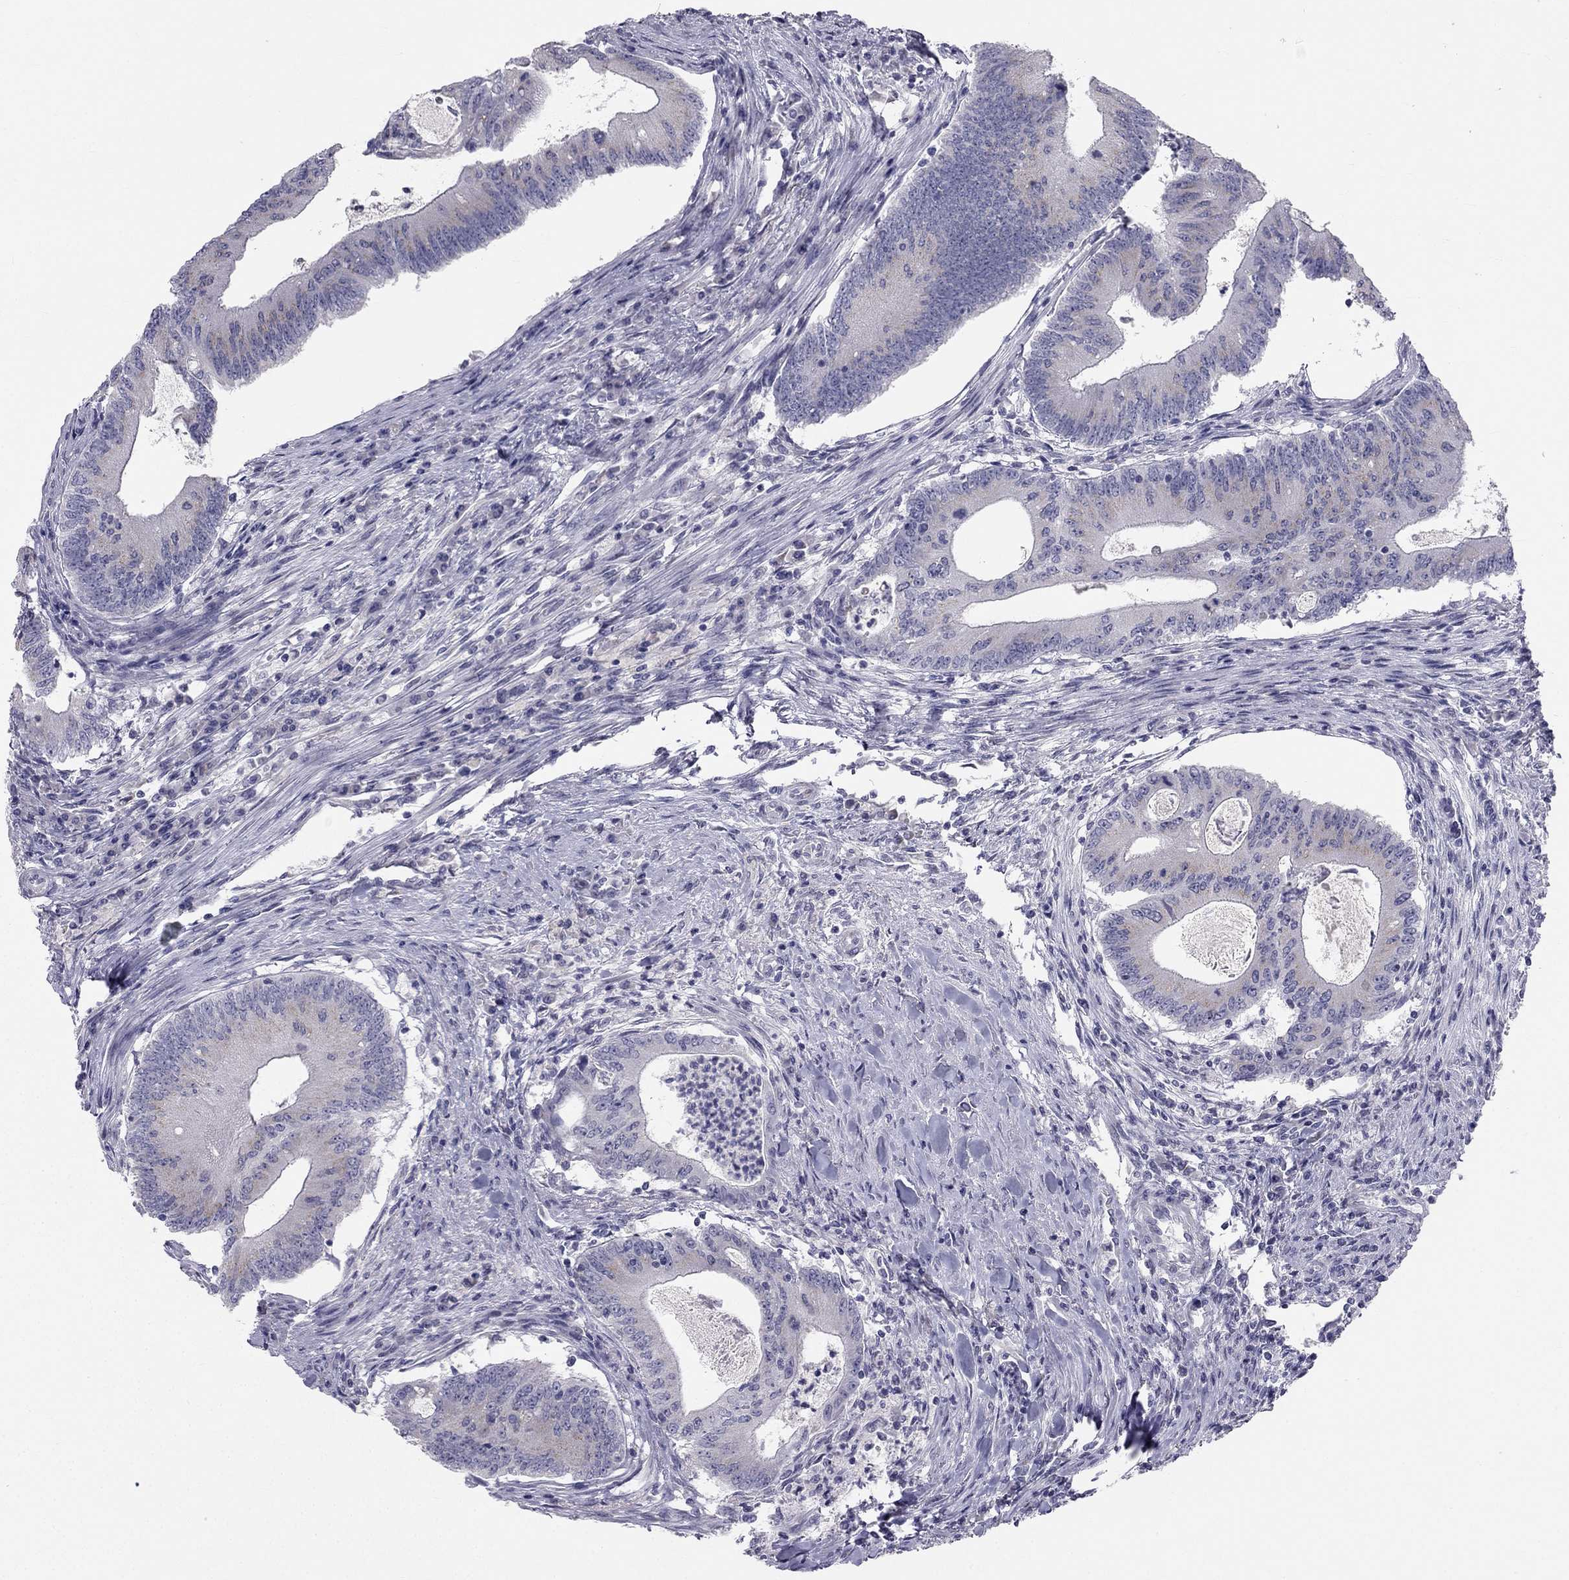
{"staining": {"intensity": "weak", "quantity": "25%-75%", "location": "cytoplasmic/membranous"}, "tissue": "colorectal cancer", "cell_type": "Tumor cells", "image_type": "cancer", "snomed": [{"axis": "morphology", "description": "Adenocarcinoma, NOS"}, {"axis": "topography", "description": "Colon"}], "caption": "IHC (DAB) staining of human colorectal cancer demonstrates weak cytoplasmic/membranous protein positivity in about 25%-75% of tumor cells.", "gene": "TRPS1", "patient": {"sex": "female", "age": 70}}